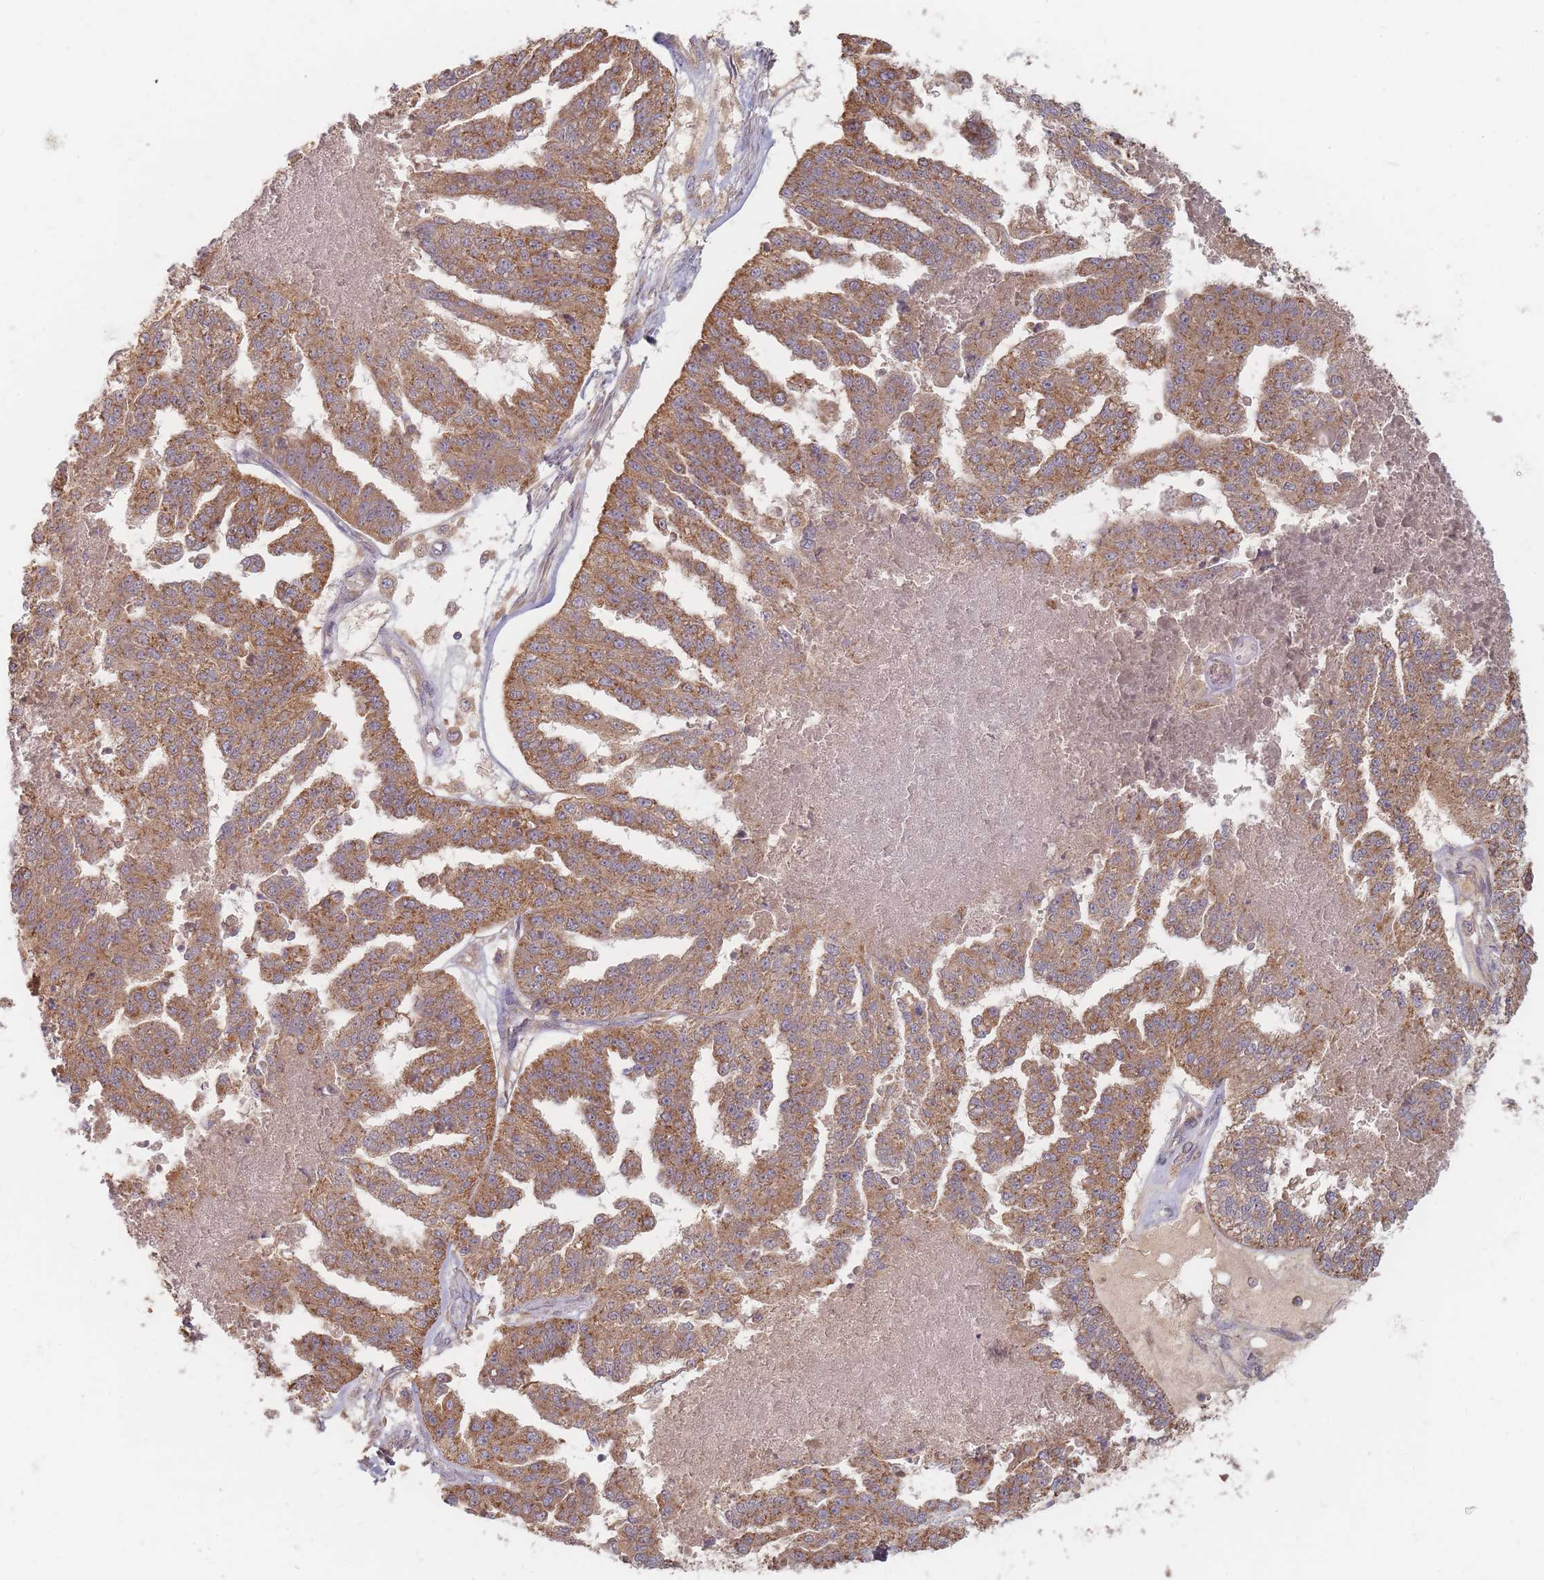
{"staining": {"intensity": "moderate", "quantity": ">75%", "location": "cytoplasmic/membranous"}, "tissue": "ovarian cancer", "cell_type": "Tumor cells", "image_type": "cancer", "snomed": [{"axis": "morphology", "description": "Cystadenocarcinoma, serous, NOS"}, {"axis": "topography", "description": "Ovary"}], "caption": "A medium amount of moderate cytoplasmic/membranous staining is identified in approximately >75% of tumor cells in ovarian cancer tissue.", "gene": "SLC35F3", "patient": {"sex": "female", "age": 58}}